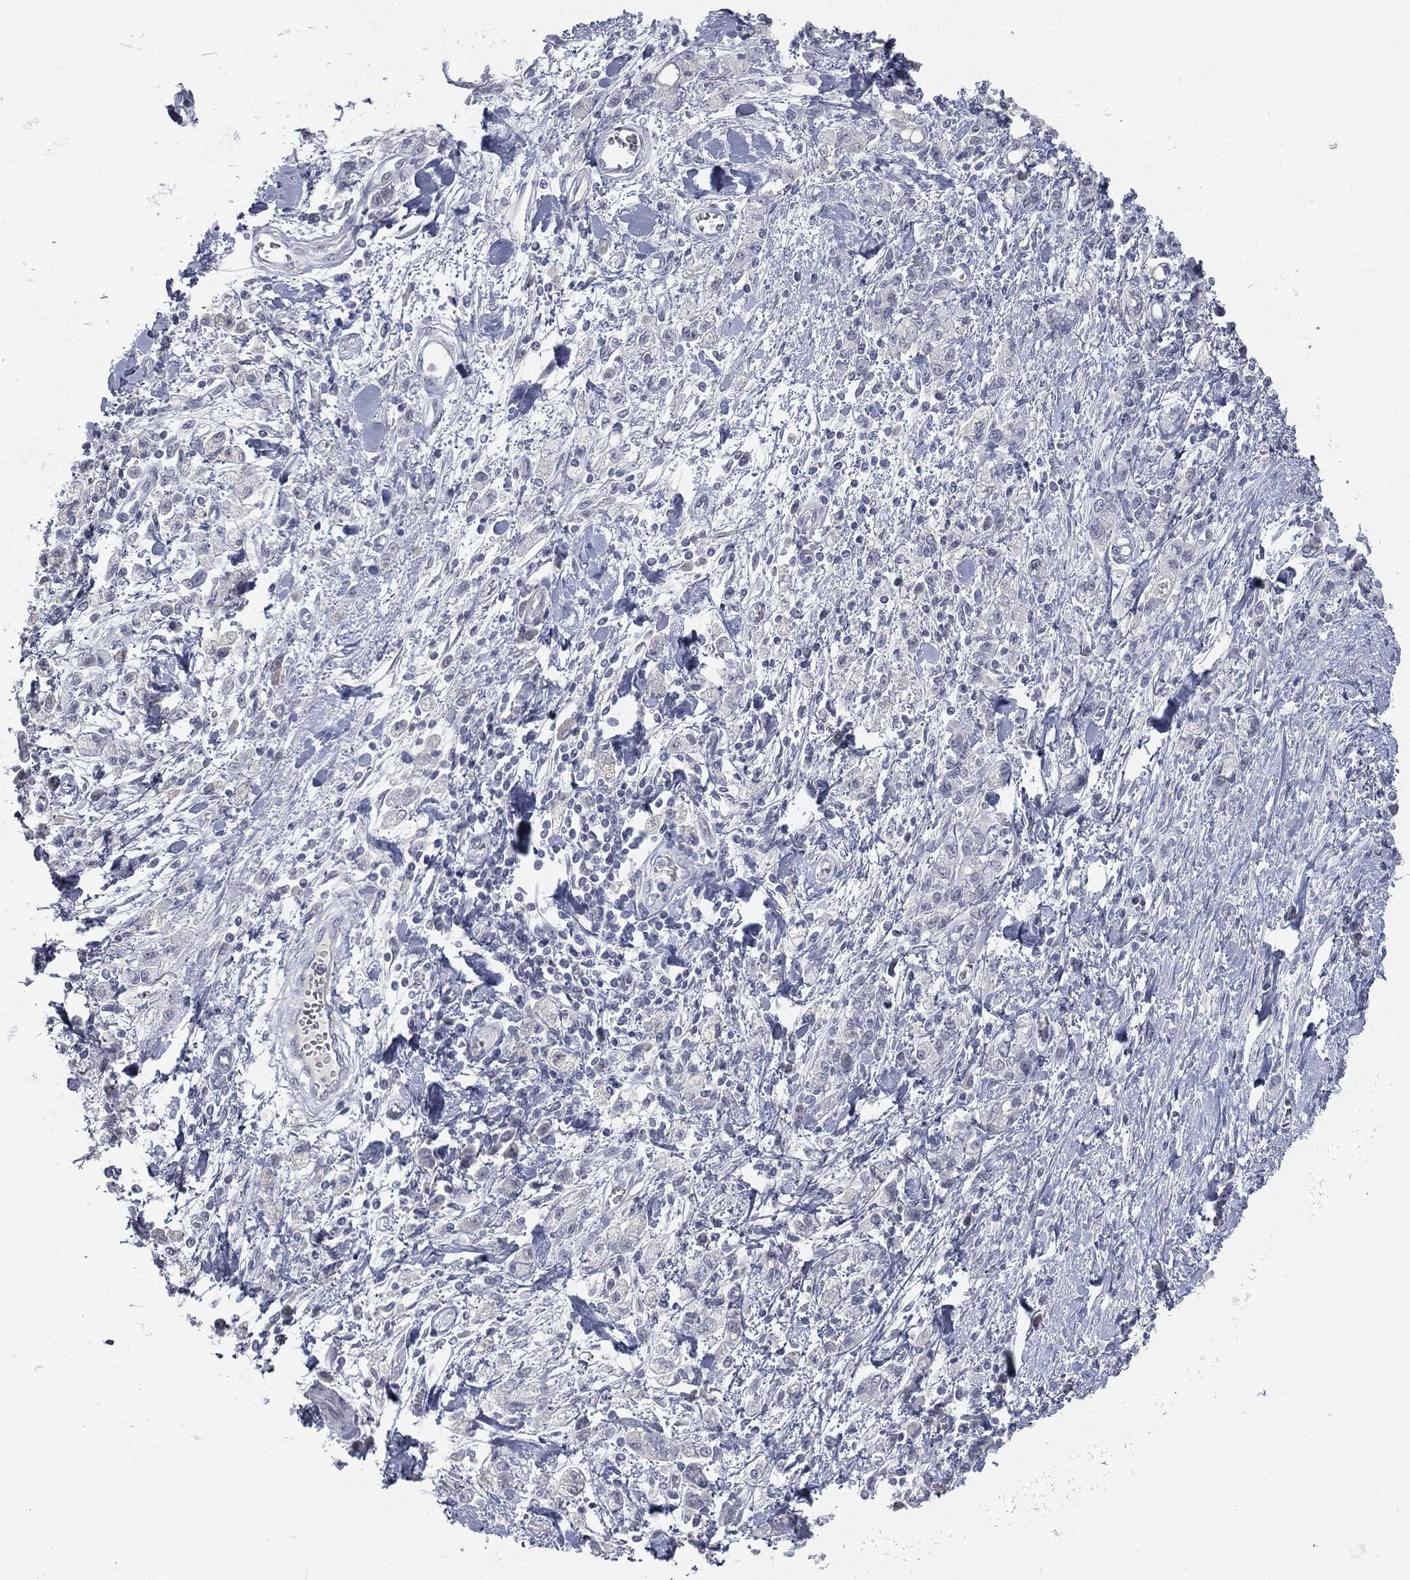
{"staining": {"intensity": "negative", "quantity": "none", "location": "none"}, "tissue": "stomach cancer", "cell_type": "Tumor cells", "image_type": "cancer", "snomed": [{"axis": "morphology", "description": "Adenocarcinoma, NOS"}, {"axis": "topography", "description": "Stomach"}], "caption": "Photomicrograph shows no protein staining in tumor cells of adenocarcinoma (stomach) tissue.", "gene": "PRAME", "patient": {"sex": "male", "age": 77}}